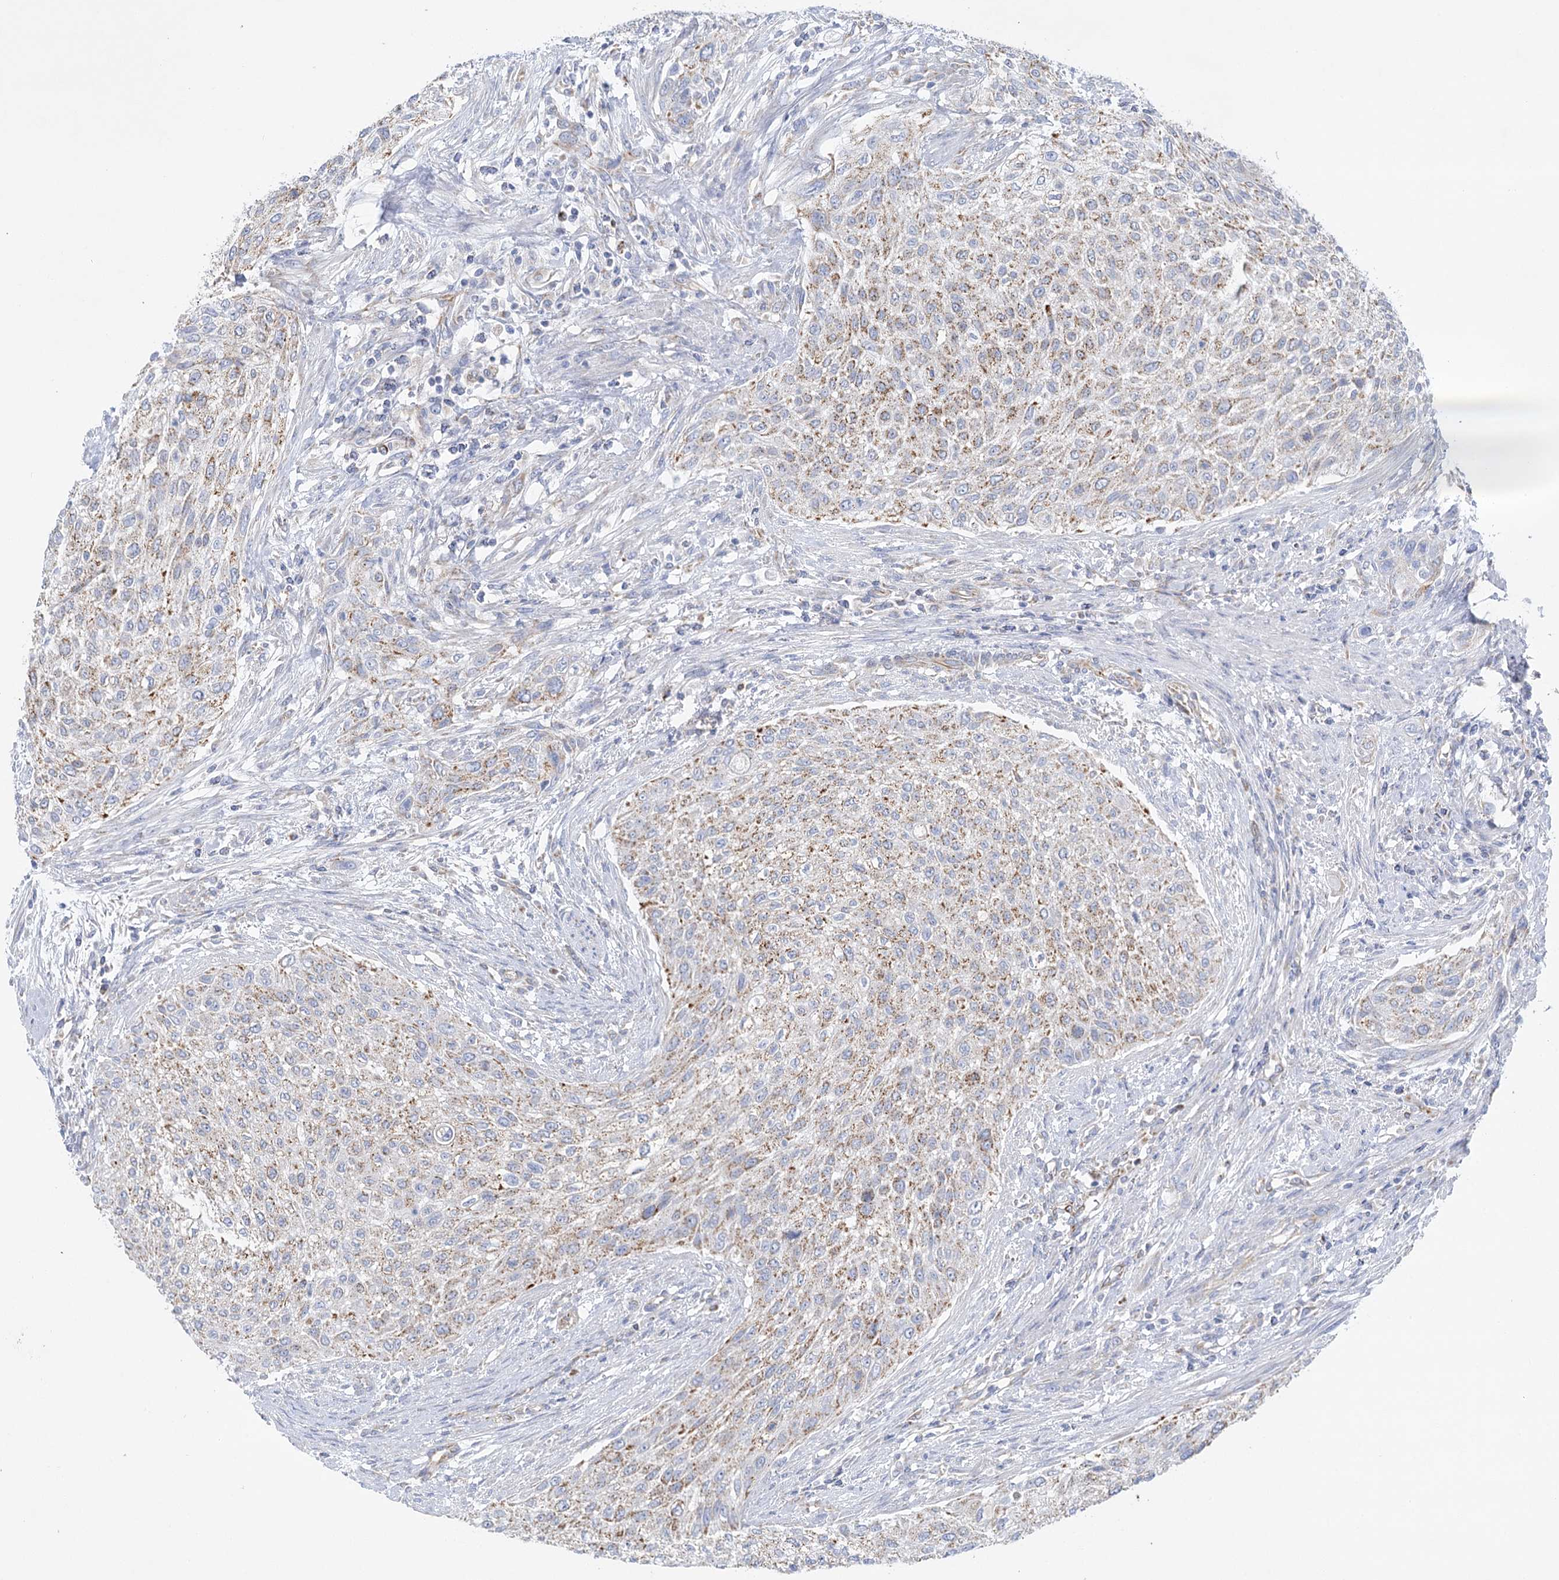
{"staining": {"intensity": "moderate", "quantity": ">75%", "location": "cytoplasmic/membranous"}, "tissue": "urothelial cancer", "cell_type": "Tumor cells", "image_type": "cancer", "snomed": [{"axis": "morphology", "description": "Urothelial carcinoma, High grade"}, {"axis": "topography", "description": "Urinary bladder"}], "caption": "High-grade urothelial carcinoma stained with a protein marker reveals moderate staining in tumor cells.", "gene": "DHTKD1", "patient": {"sex": "male", "age": 35}}